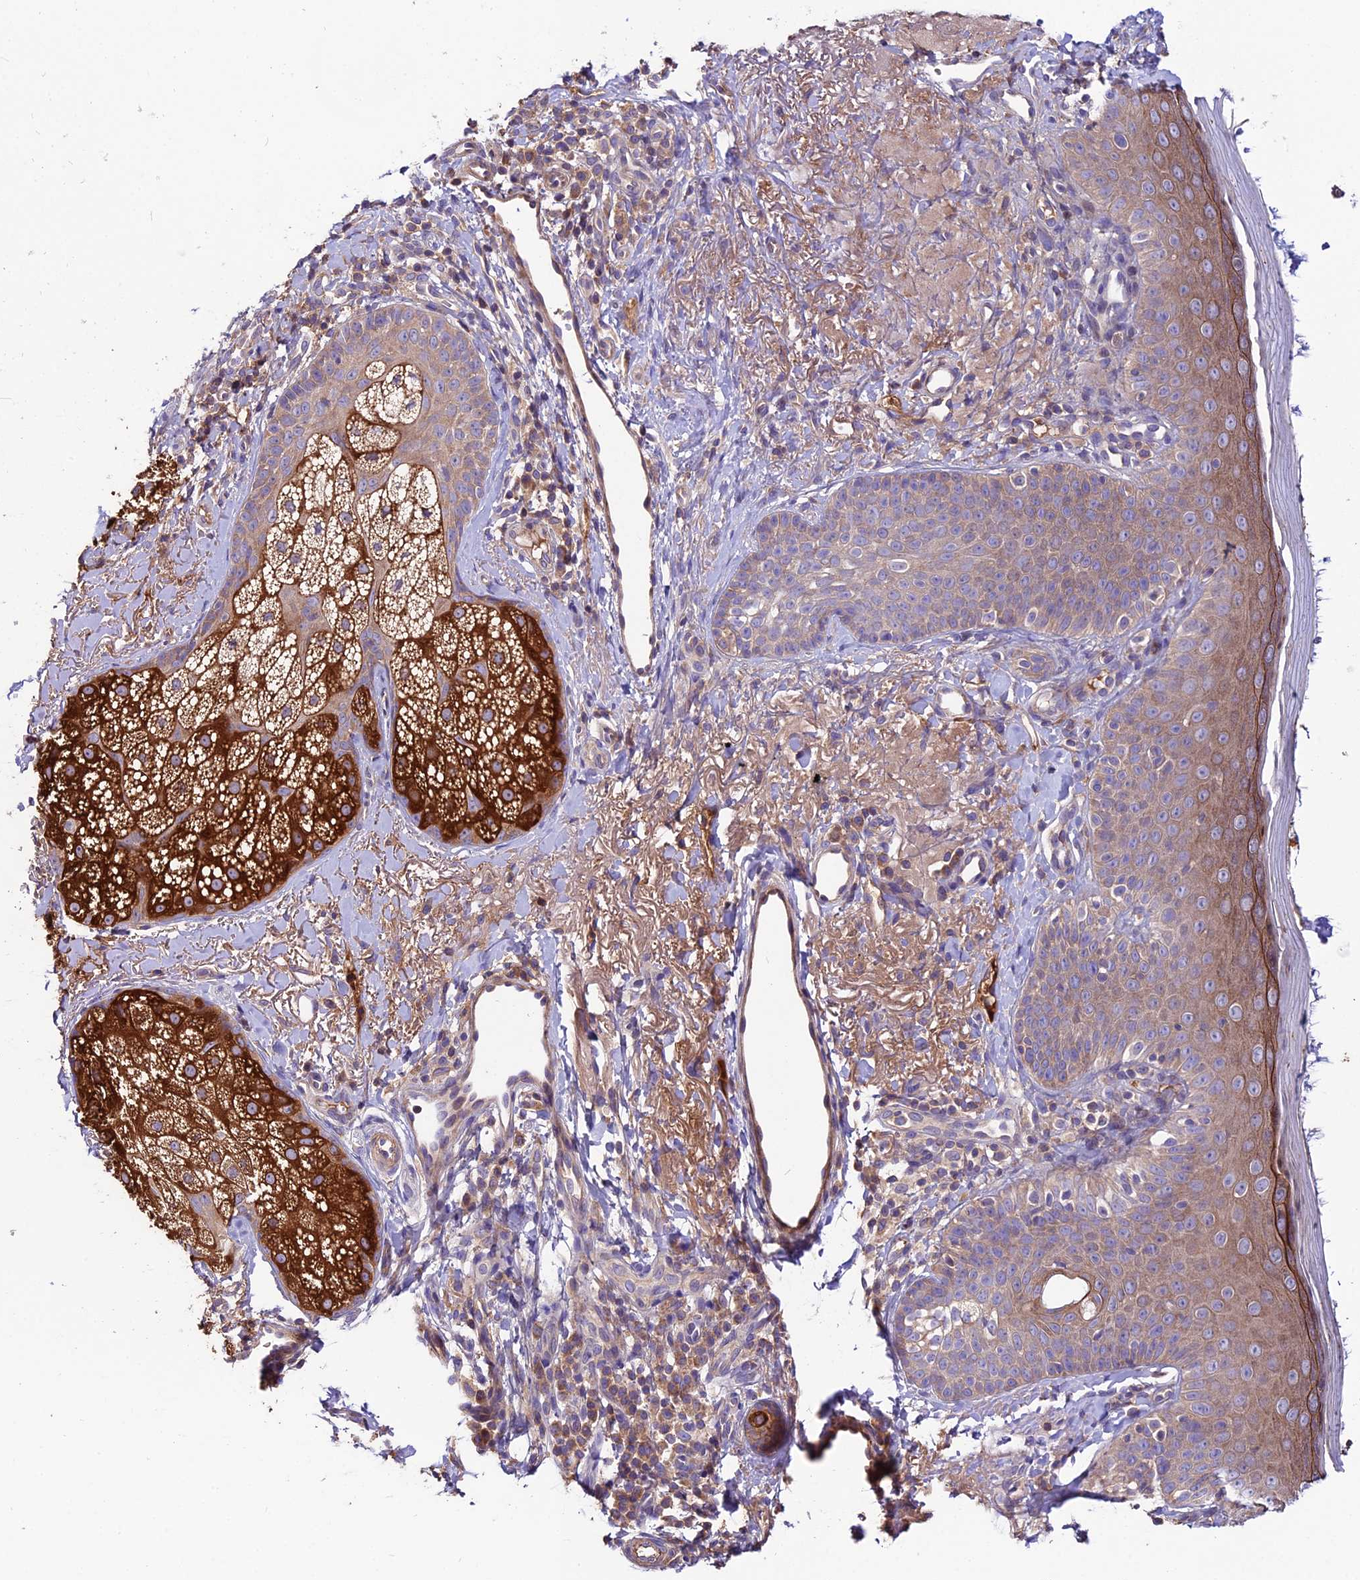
{"staining": {"intensity": "moderate", "quantity": ">75%", "location": "cytoplasmic/membranous"}, "tissue": "skin", "cell_type": "Fibroblasts", "image_type": "normal", "snomed": [{"axis": "morphology", "description": "Normal tissue, NOS"}, {"axis": "topography", "description": "Skin"}], "caption": "Immunohistochemistry image of unremarkable skin stained for a protein (brown), which shows medium levels of moderate cytoplasmic/membranous staining in approximately >75% of fibroblasts.", "gene": "PYM1", "patient": {"sex": "male", "age": 57}}